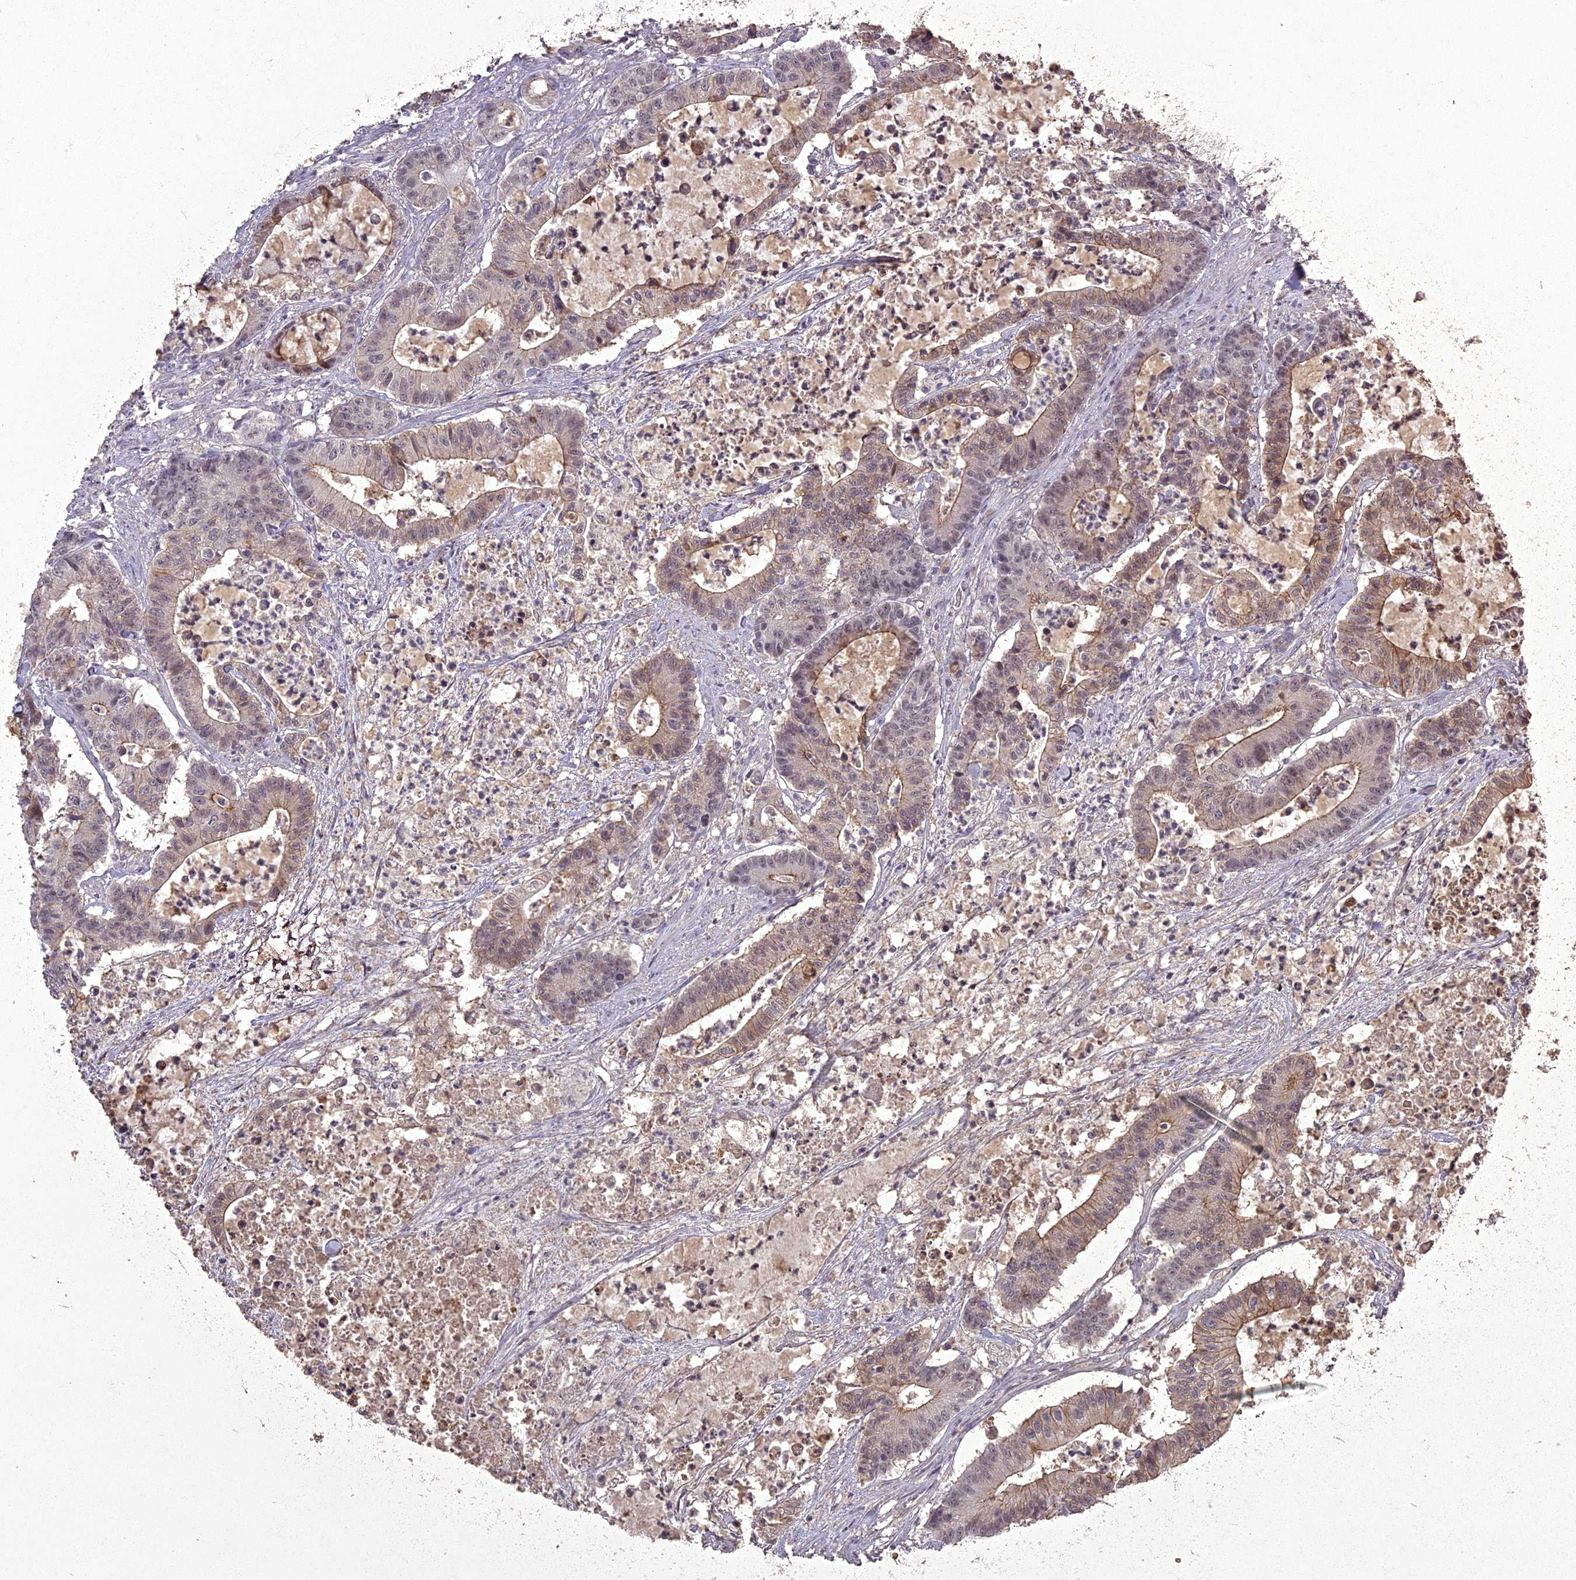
{"staining": {"intensity": "moderate", "quantity": "25%-75%", "location": "cytoplasmic/membranous"}, "tissue": "colorectal cancer", "cell_type": "Tumor cells", "image_type": "cancer", "snomed": [{"axis": "morphology", "description": "Adenocarcinoma, NOS"}, {"axis": "topography", "description": "Colon"}], "caption": "An IHC image of tumor tissue is shown. Protein staining in brown highlights moderate cytoplasmic/membranous positivity in adenocarcinoma (colorectal) within tumor cells.", "gene": "ING5", "patient": {"sex": "female", "age": 84}}